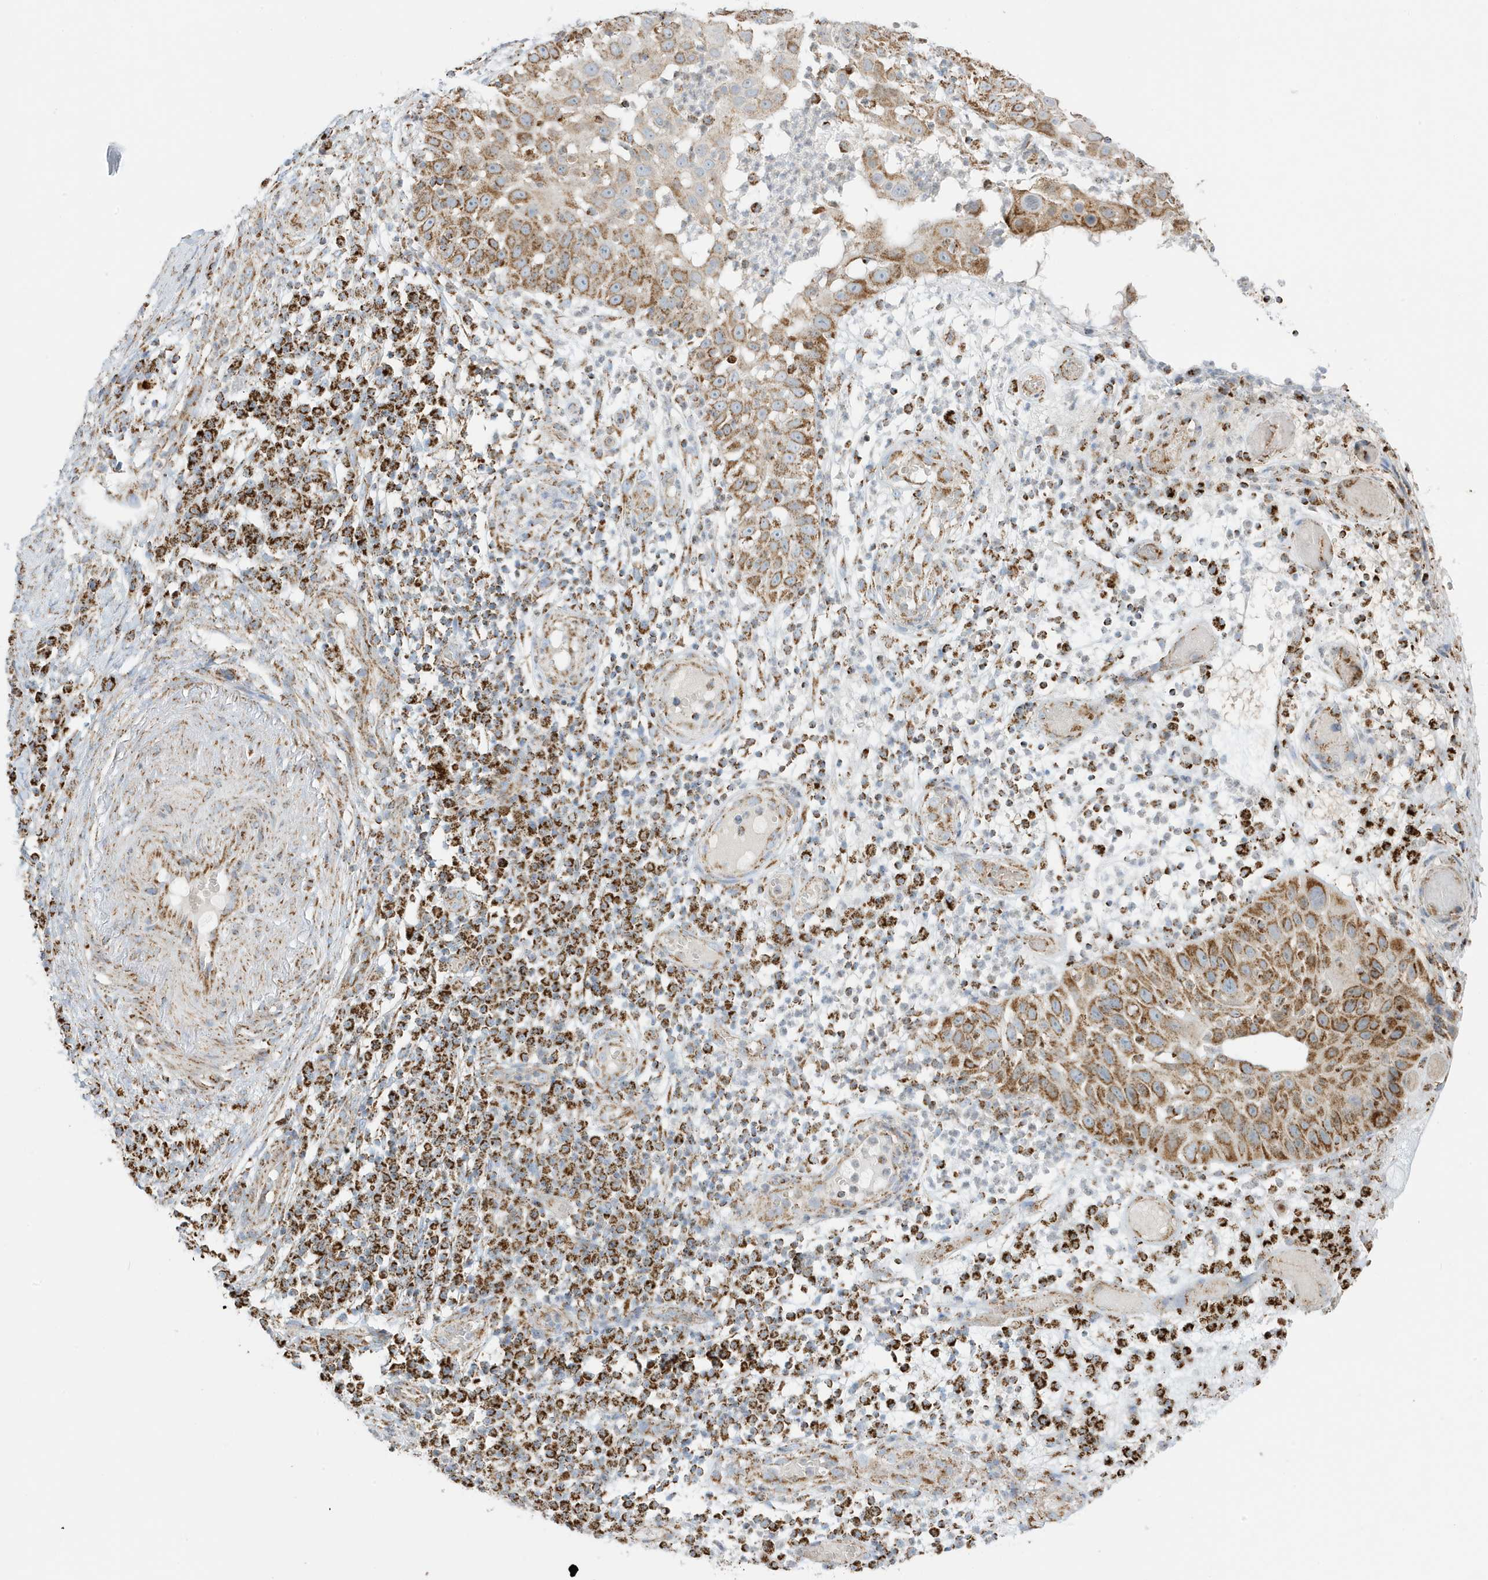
{"staining": {"intensity": "moderate", "quantity": ">75%", "location": "cytoplasmic/membranous"}, "tissue": "skin cancer", "cell_type": "Tumor cells", "image_type": "cancer", "snomed": [{"axis": "morphology", "description": "Squamous cell carcinoma, NOS"}, {"axis": "topography", "description": "Skin"}], "caption": "Immunohistochemical staining of skin cancer (squamous cell carcinoma) displays medium levels of moderate cytoplasmic/membranous staining in about >75% of tumor cells.", "gene": "ATP5ME", "patient": {"sex": "female", "age": 44}}